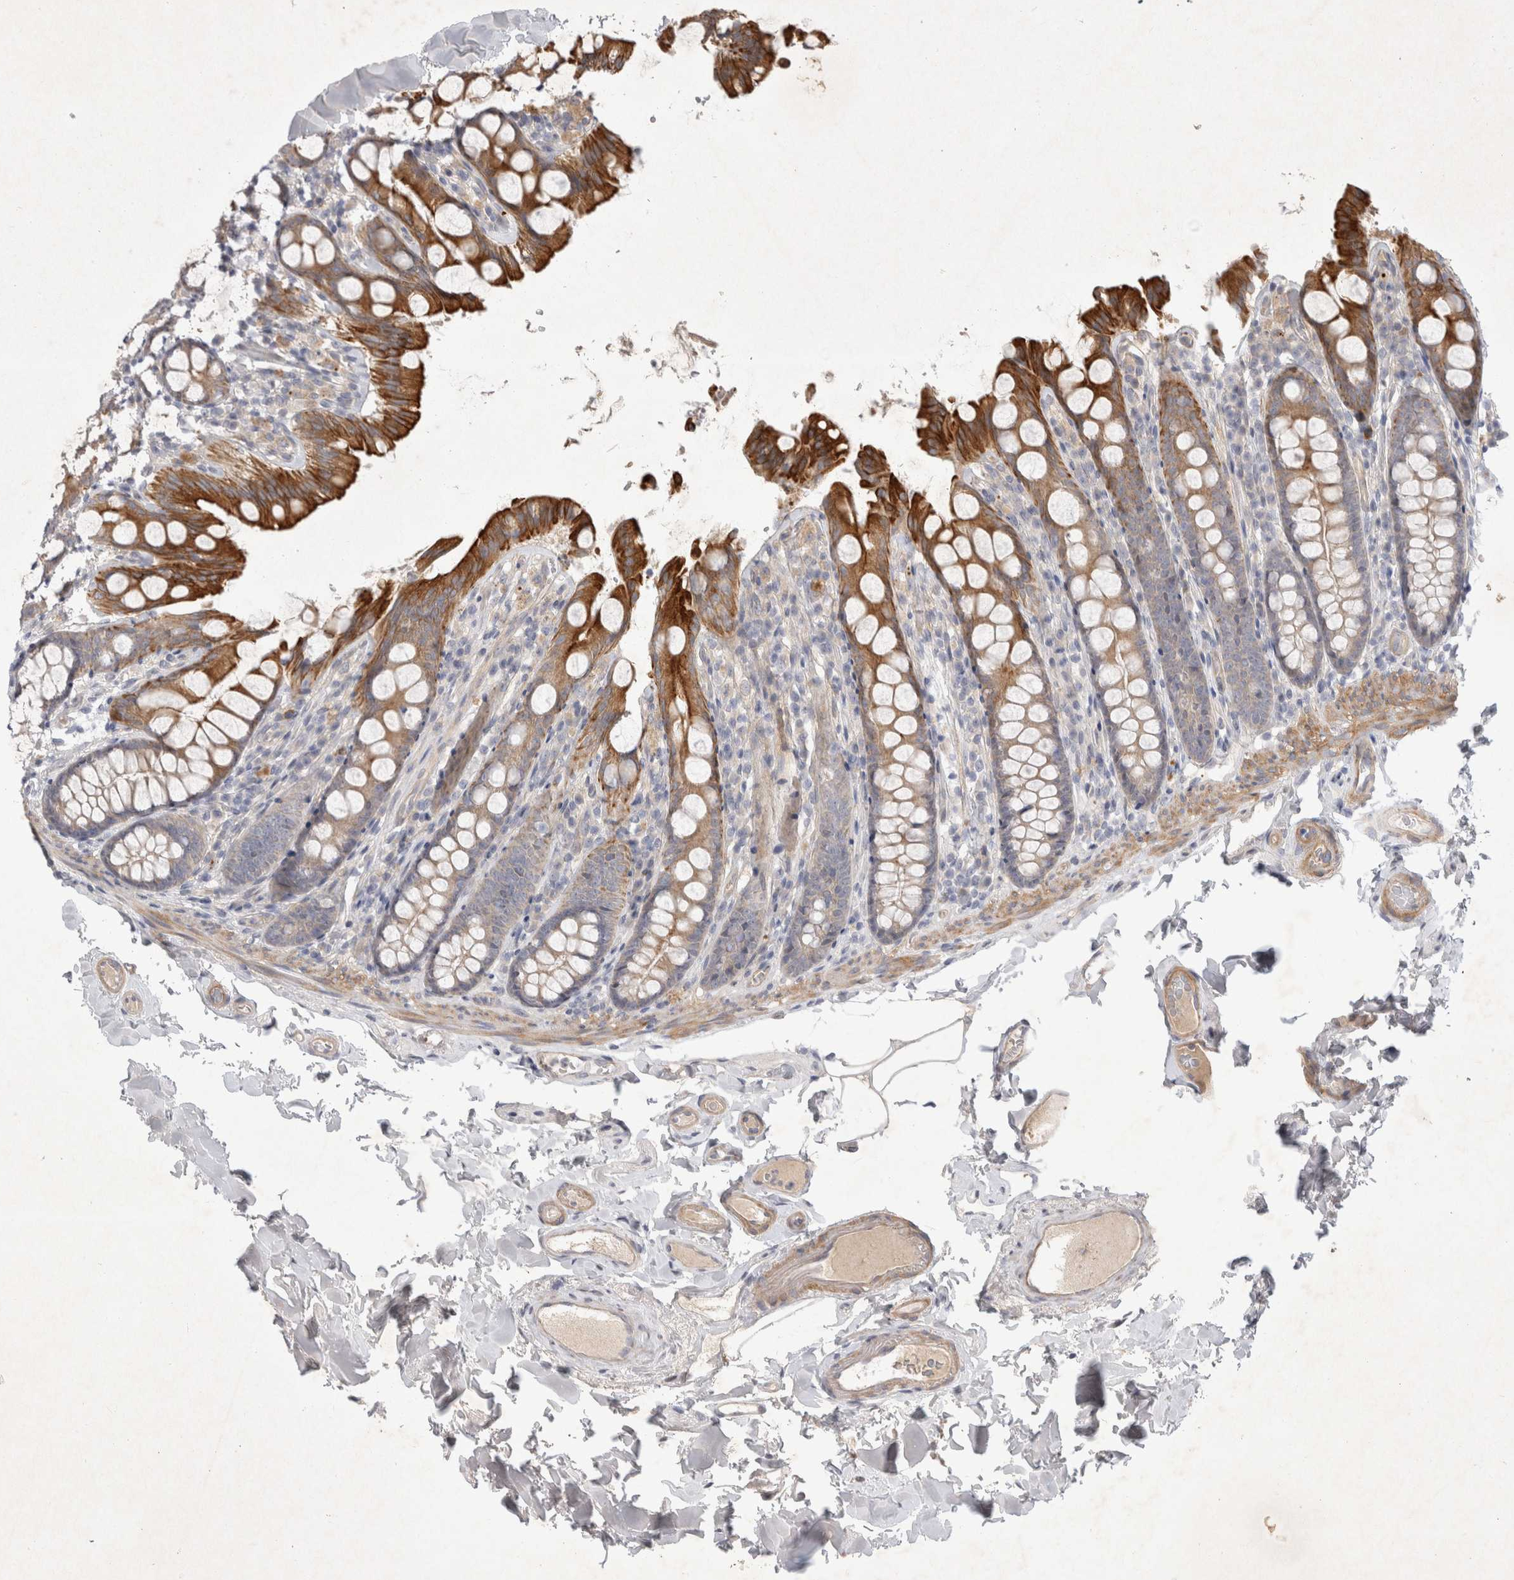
{"staining": {"intensity": "weak", "quantity": ">75%", "location": "cytoplasmic/membranous"}, "tissue": "colon", "cell_type": "Endothelial cells", "image_type": "normal", "snomed": [{"axis": "morphology", "description": "Normal tissue, NOS"}, {"axis": "topography", "description": "Colon"}, {"axis": "topography", "description": "Peripheral nerve tissue"}], "caption": "Protein staining of benign colon reveals weak cytoplasmic/membranous positivity in approximately >75% of endothelial cells.", "gene": "BZW2", "patient": {"sex": "female", "age": 61}}